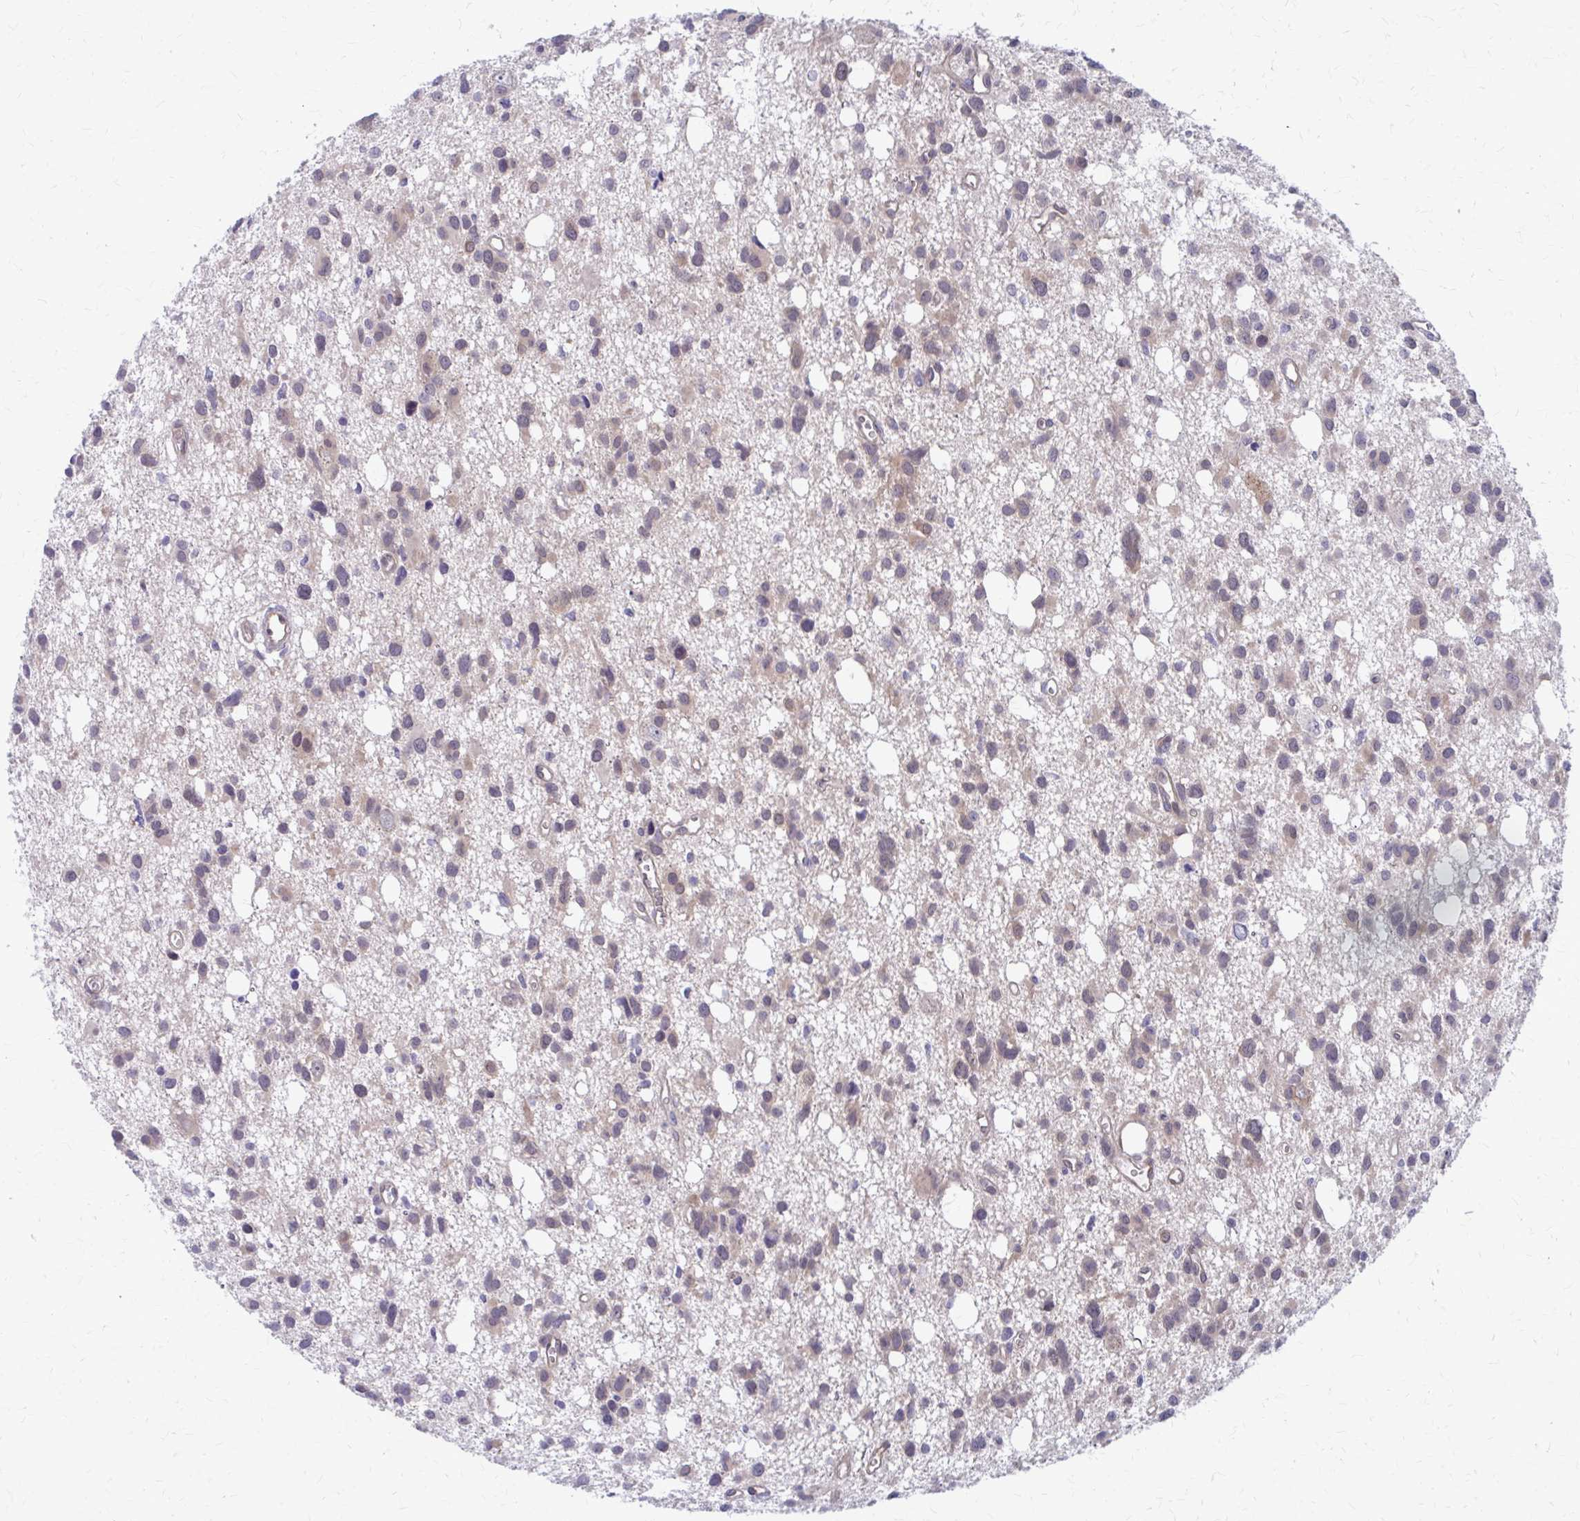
{"staining": {"intensity": "weak", "quantity": "25%-75%", "location": "cytoplasmic/membranous,nuclear"}, "tissue": "glioma", "cell_type": "Tumor cells", "image_type": "cancer", "snomed": [{"axis": "morphology", "description": "Glioma, malignant, High grade"}, {"axis": "topography", "description": "Brain"}], "caption": "Immunohistochemical staining of malignant high-grade glioma shows low levels of weak cytoplasmic/membranous and nuclear staining in approximately 25%-75% of tumor cells. Using DAB (3,3'-diaminobenzidine) (brown) and hematoxylin (blue) stains, captured at high magnification using brightfield microscopy.", "gene": "CLIC2", "patient": {"sex": "male", "age": 23}}